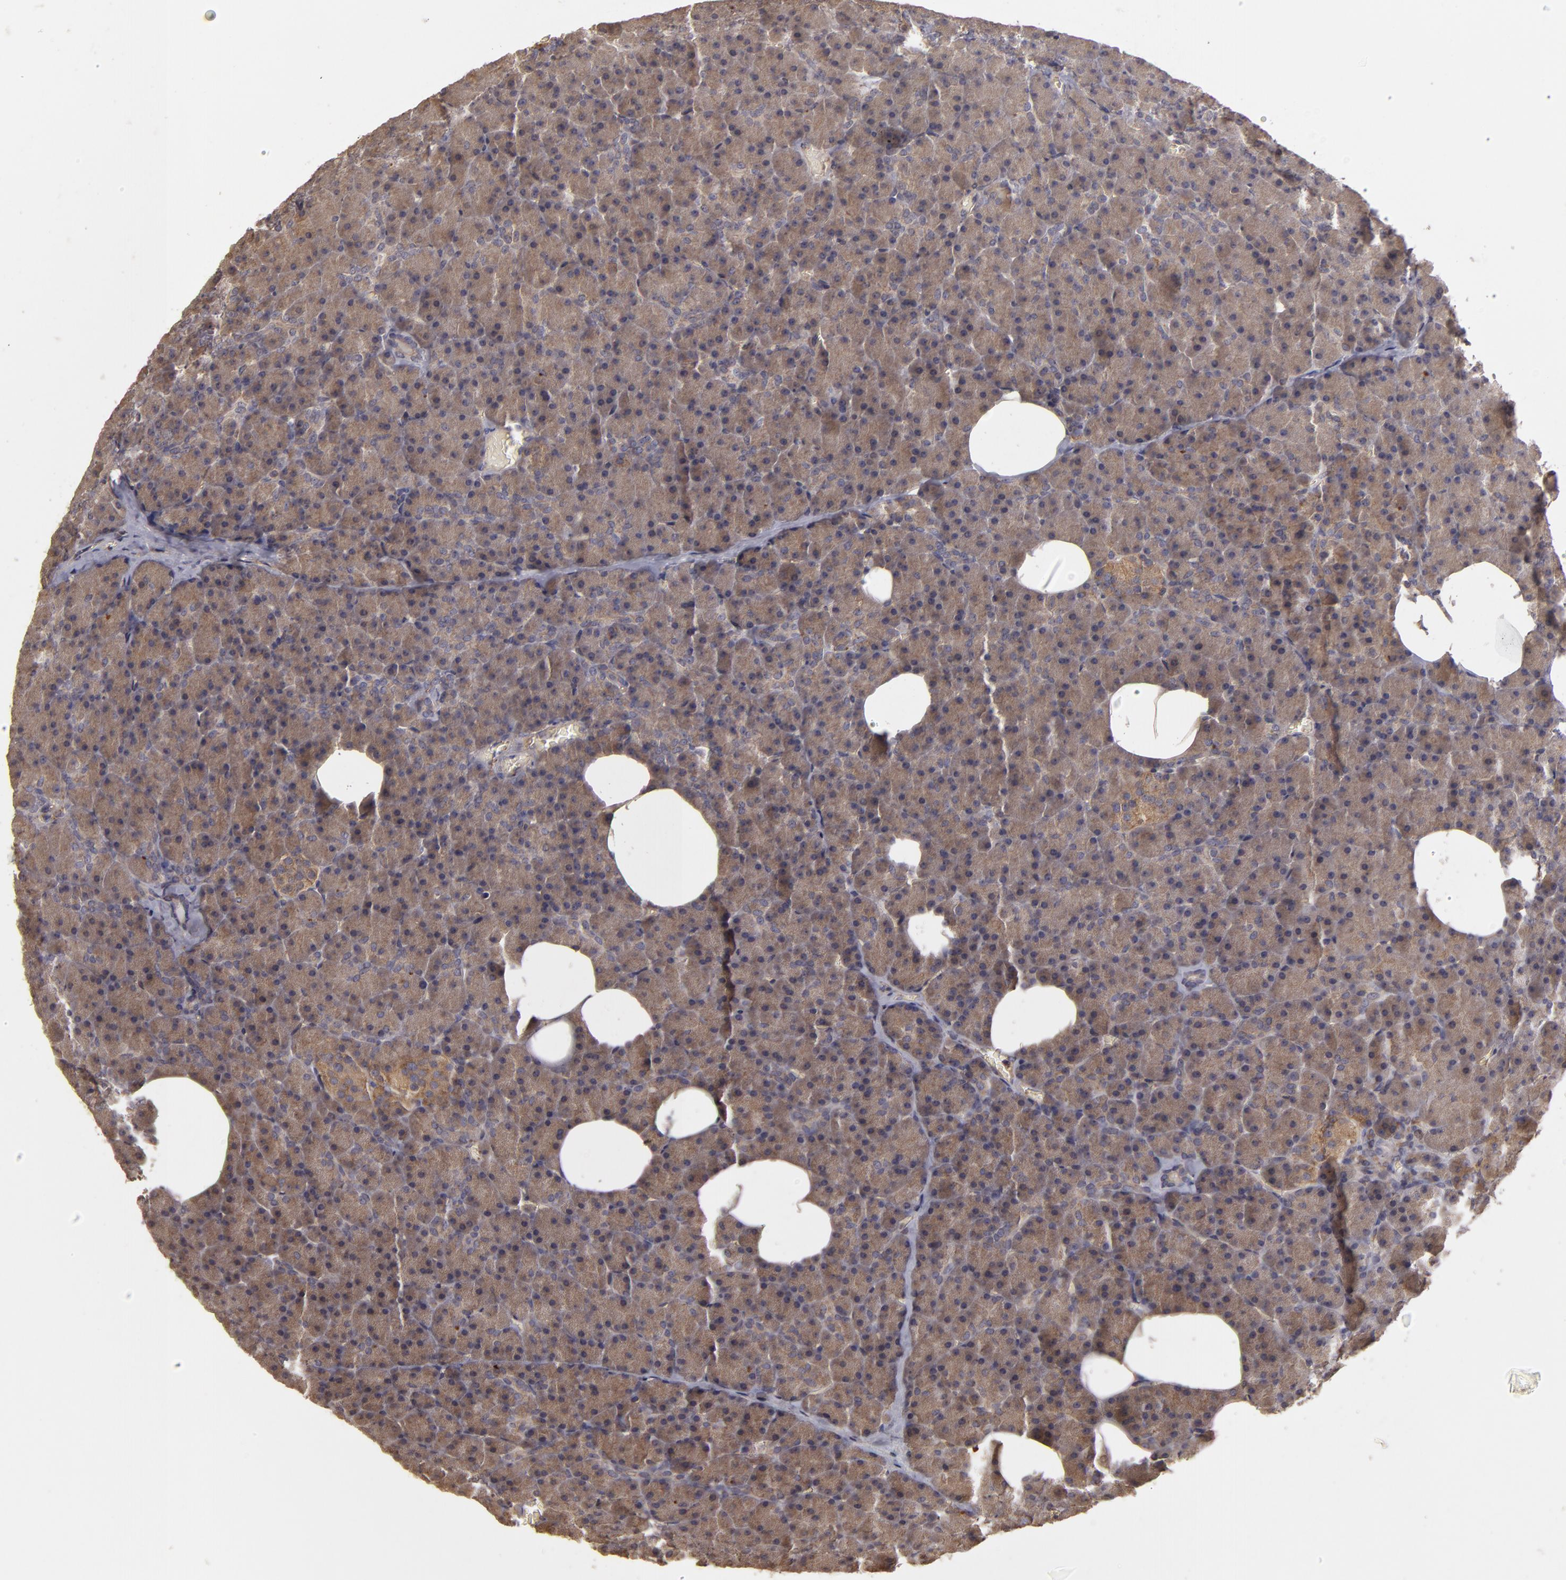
{"staining": {"intensity": "weak", "quantity": ">75%", "location": "cytoplasmic/membranous"}, "tissue": "pancreas", "cell_type": "Exocrine glandular cells", "image_type": "normal", "snomed": [{"axis": "morphology", "description": "Normal tissue, NOS"}, {"axis": "topography", "description": "Pancreas"}], "caption": "Pancreas stained with a brown dye displays weak cytoplasmic/membranous positive staining in about >75% of exocrine glandular cells.", "gene": "HRAS", "patient": {"sex": "female", "age": 35}}